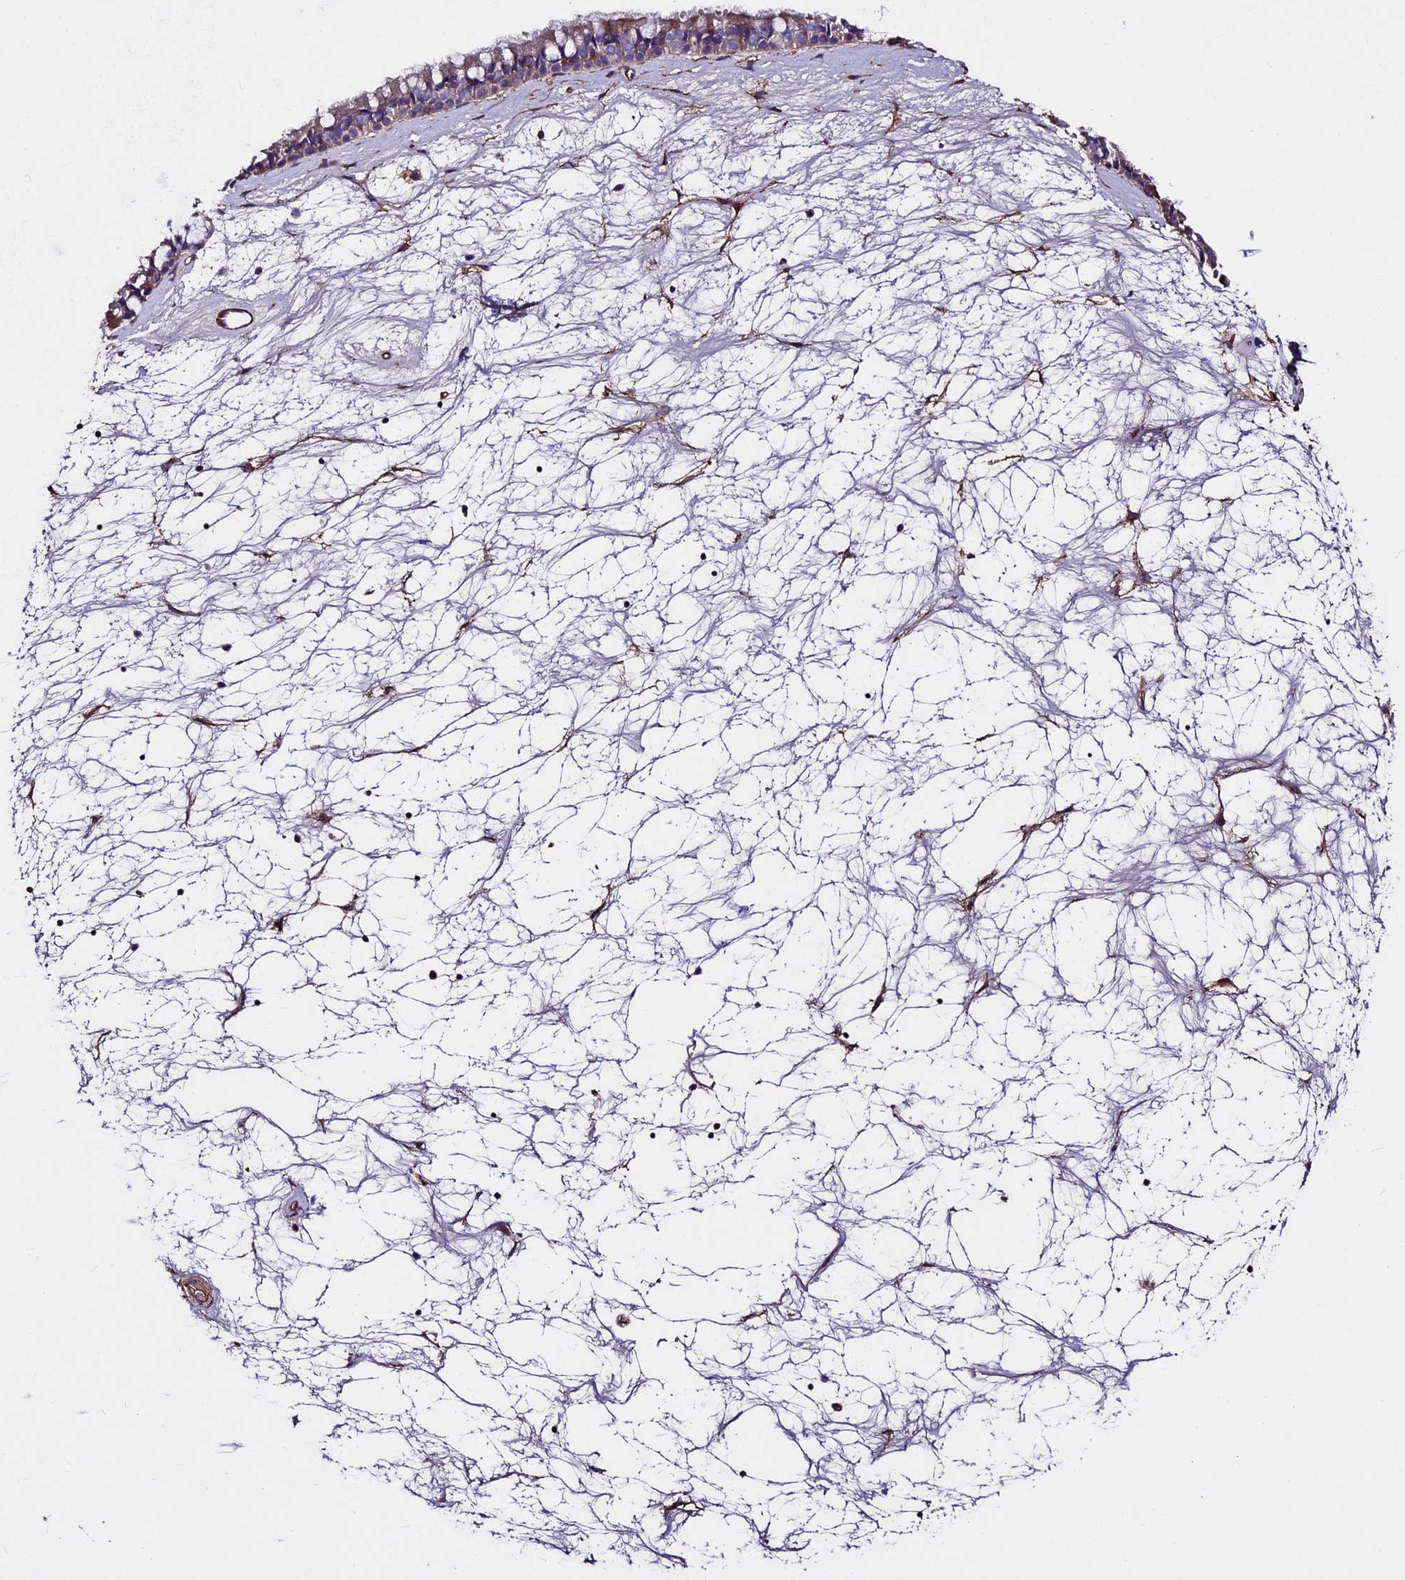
{"staining": {"intensity": "moderate", "quantity": "25%-75%", "location": "cytoplasmic/membranous"}, "tissue": "nasopharynx", "cell_type": "Respiratory epithelial cells", "image_type": "normal", "snomed": [{"axis": "morphology", "description": "Normal tissue, NOS"}, {"axis": "topography", "description": "Nasopharynx"}], "caption": "High-power microscopy captured an immunohistochemistry (IHC) photomicrograph of normal nasopharynx, revealing moderate cytoplasmic/membranous staining in approximately 25%-75% of respiratory epithelial cells. The protein is stained brown, and the nuclei are stained in blue (DAB (3,3'-diaminobenzidine) IHC with brightfield microscopy, high magnification).", "gene": "EVA1B", "patient": {"sex": "male", "age": 64}}